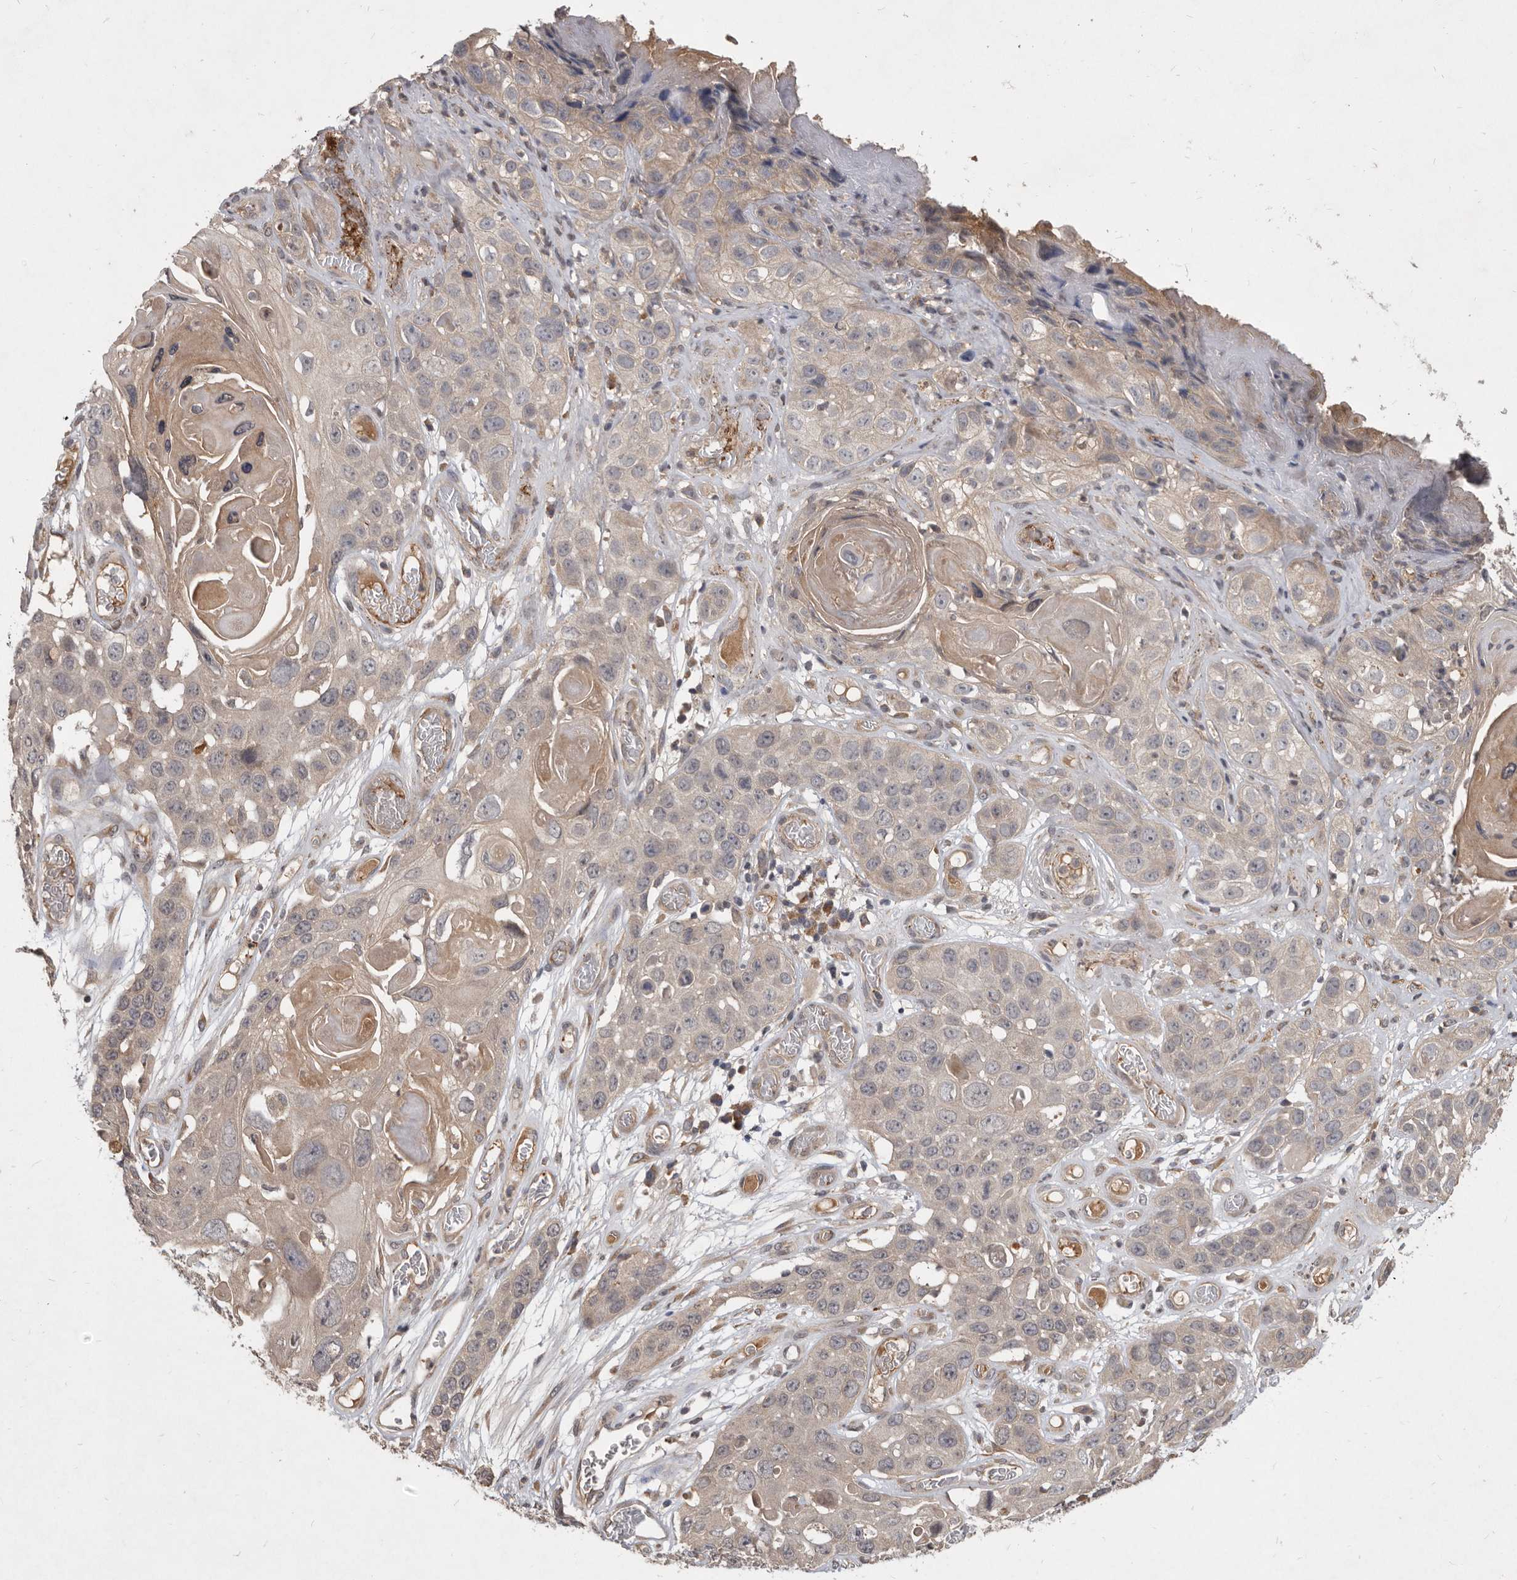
{"staining": {"intensity": "weak", "quantity": "<25%", "location": "cytoplasmic/membranous"}, "tissue": "skin cancer", "cell_type": "Tumor cells", "image_type": "cancer", "snomed": [{"axis": "morphology", "description": "Squamous cell carcinoma, NOS"}, {"axis": "topography", "description": "Skin"}], "caption": "Tumor cells show no significant protein positivity in skin cancer. (Stains: DAB immunohistochemistry with hematoxylin counter stain, Microscopy: brightfield microscopy at high magnification).", "gene": "DNAJC28", "patient": {"sex": "male", "age": 55}}